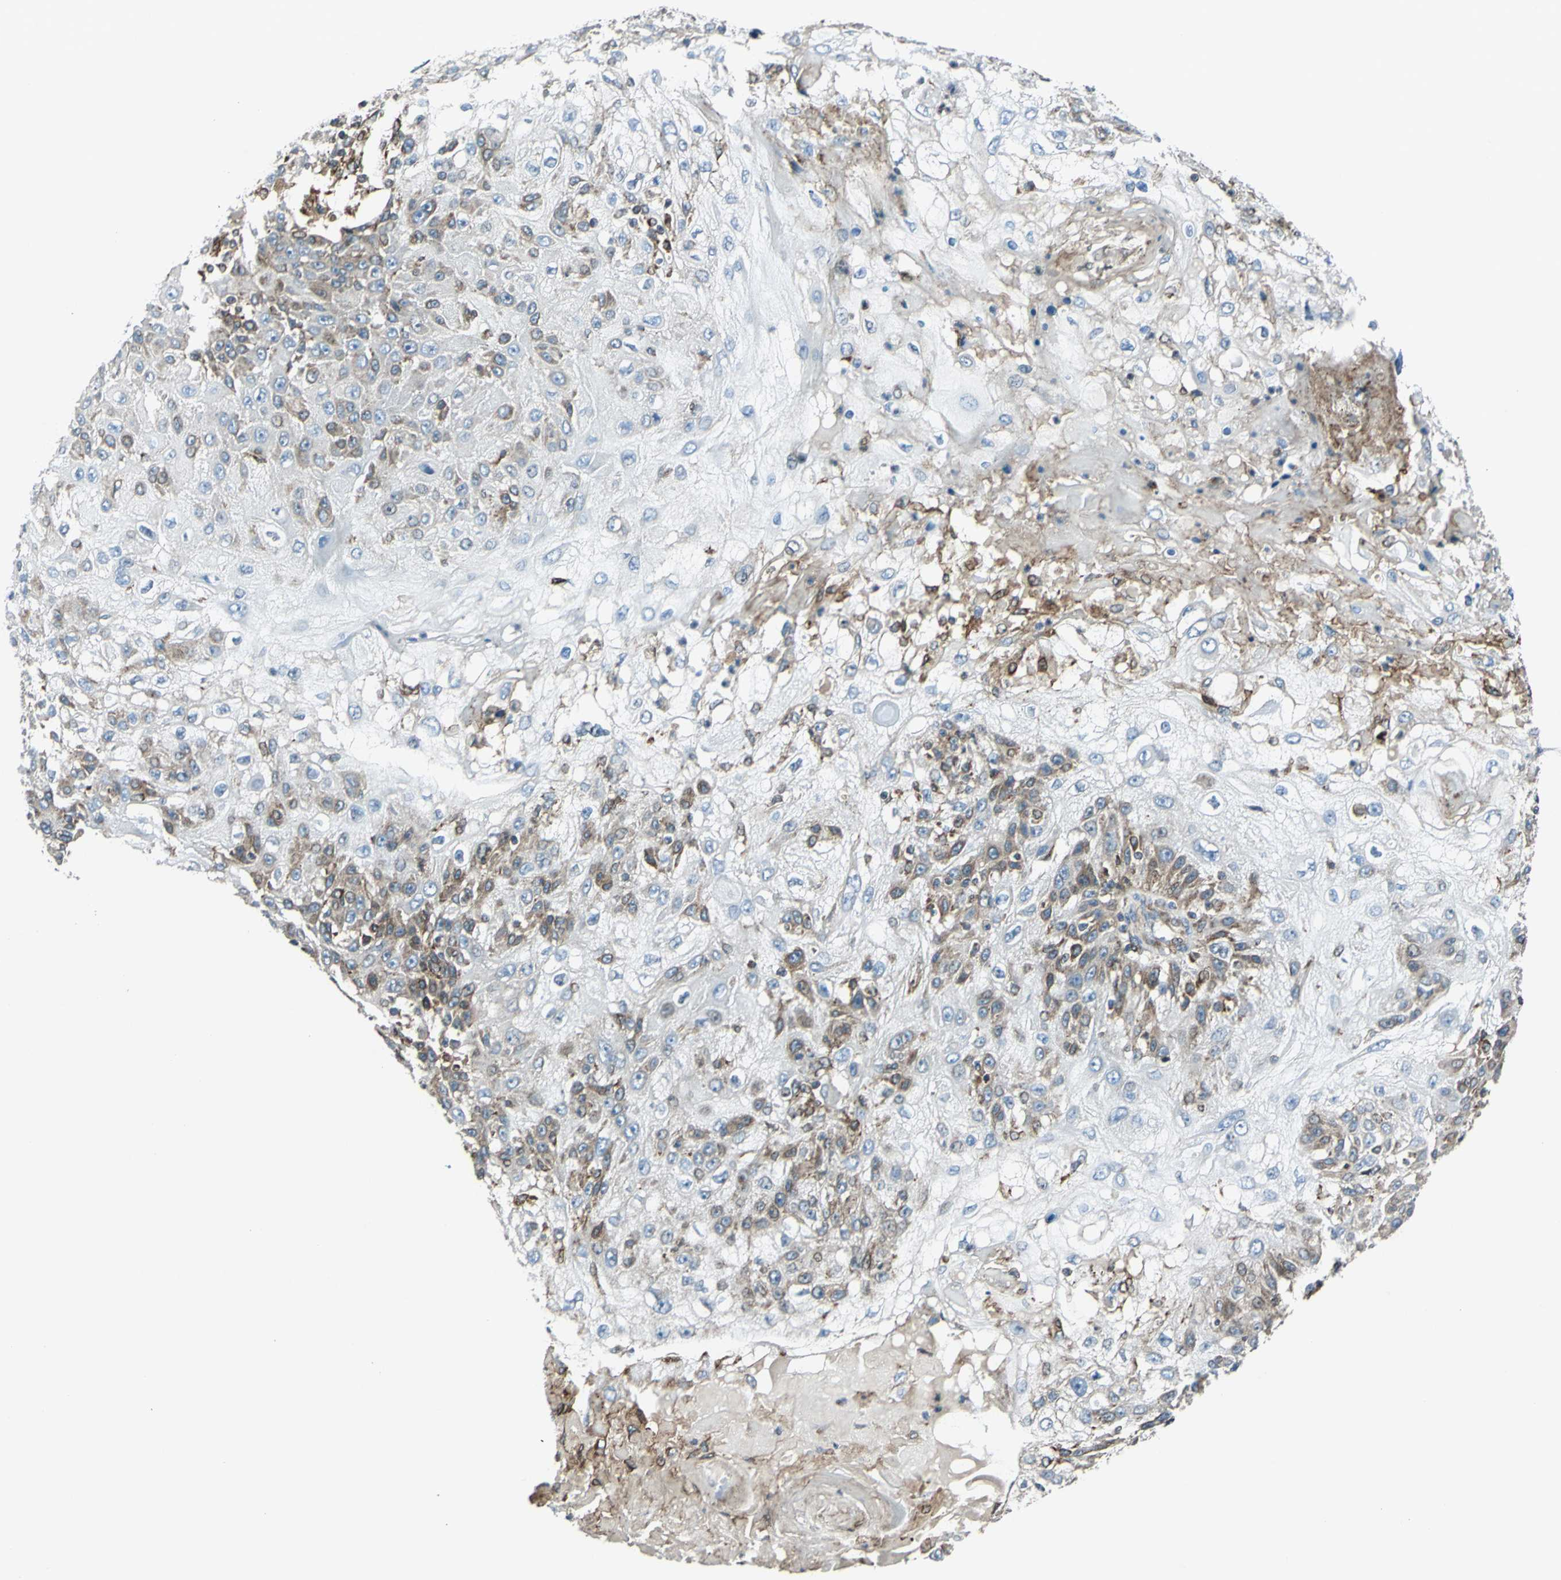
{"staining": {"intensity": "strong", "quantity": "25%-75%", "location": "cytoplasmic/membranous"}, "tissue": "skin cancer", "cell_type": "Tumor cells", "image_type": "cancer", "snomed": [{"axis": "morphology", "description": "Normal tissue, NOS"}, {"axis": "morphology", "description": "Squamous cell carcinoma, NOS"}, {"axis": "topography", "description": "Skin"}], "caption": "DAB immunohistochemical staining of skin squamous cell carcinoma exhibits strong cytoplasmic/membranous protein positivity in about 25%-75% of tumor cells.", "gene": "HTATIP2", "patient": {"sex": "female", "age": 83}}